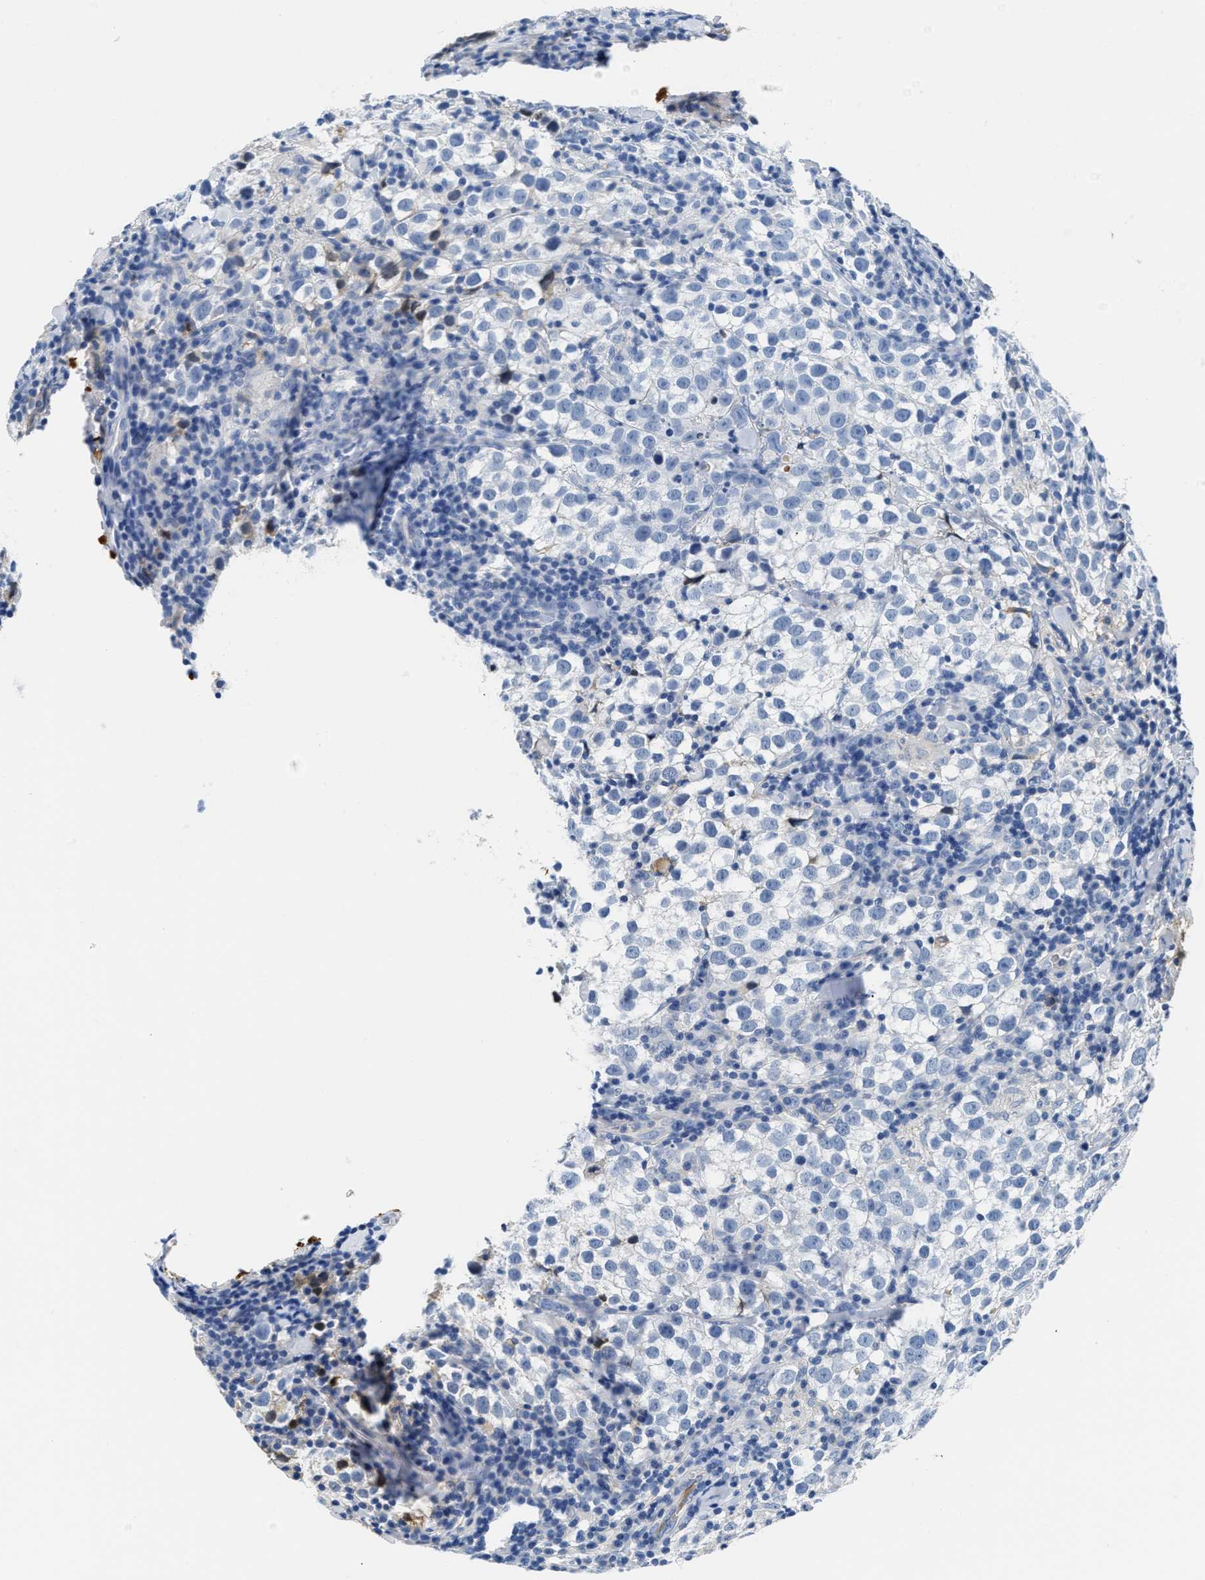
{"staining": {"intensity": "negative", "quantity": "none", "location": "none"}, "tissue": "testis cancer", "cell_type": "Tumor cells", "image_type": "cancer", "snomed": [{"axis": "morphology", "description": "Seminoma, NOS"}, {"axis": "morphology", "description": "Carcinoma, Embryonal, NOS"}, {"axis": "topography", "description": "Testis"}], "caption": "Protein analysis of testis cancer displays no significant positivity in tumor cells.", "gene": "GC", "patient": {"sex": "male", "age": 36}}